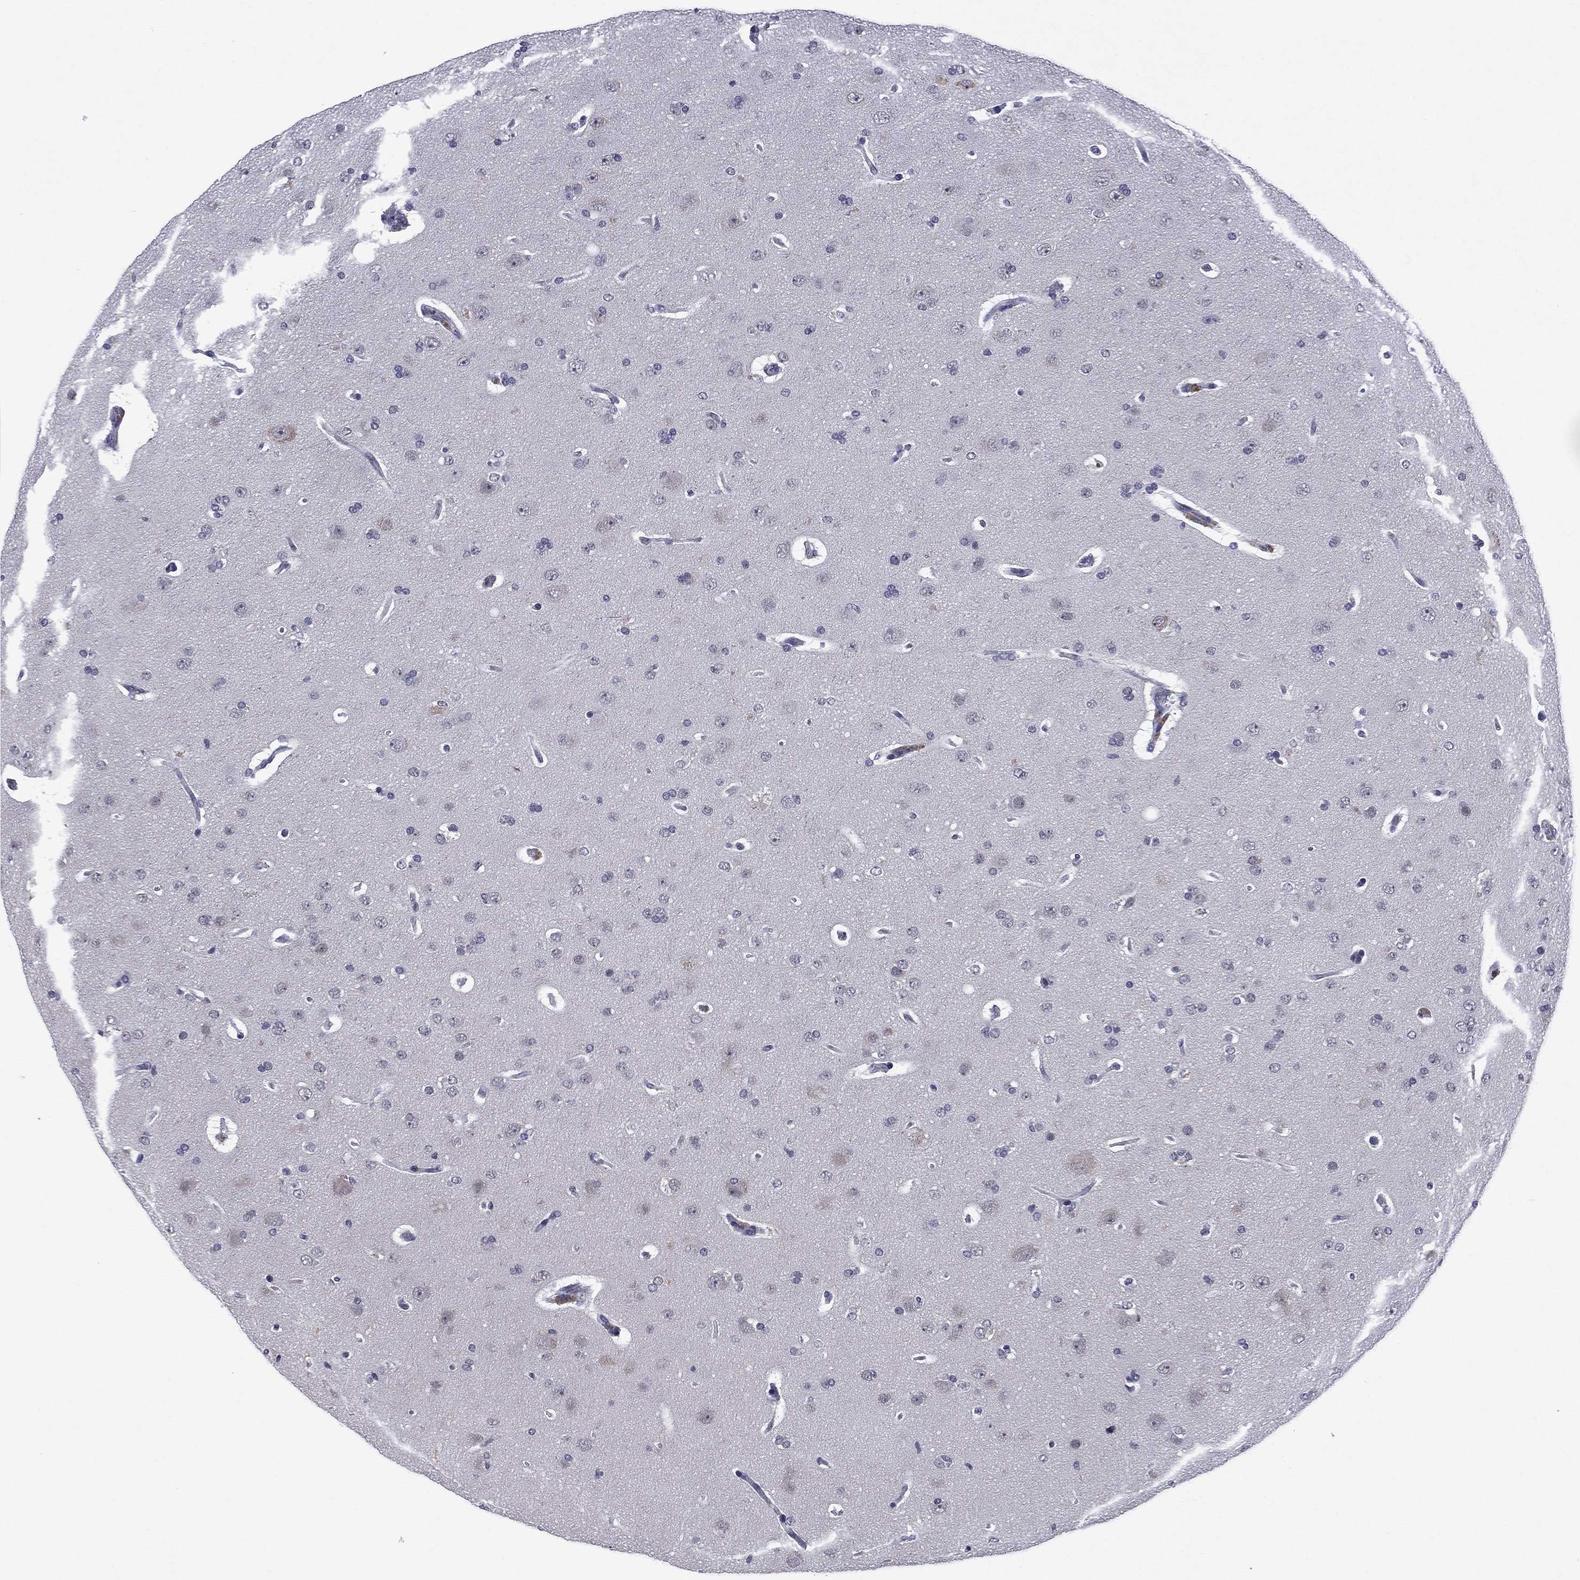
{"staining": {"intensity": "negative", "quantity": "none", "location": "none"}, "tissue": "glioma", "cell_type": "Tumor cells", "image_type": "cancer", "snomed": [{"axis": "morphology", "description": "Glioma, malignant, NOS"}, {"axis": "topography", "description": "Cerebral cortex"}], "caption": "Tumor cells show no significant protein positivity in glioma (malignant).", "gene": "ECM1", "patient": {"sex": "male", "age": 58}}